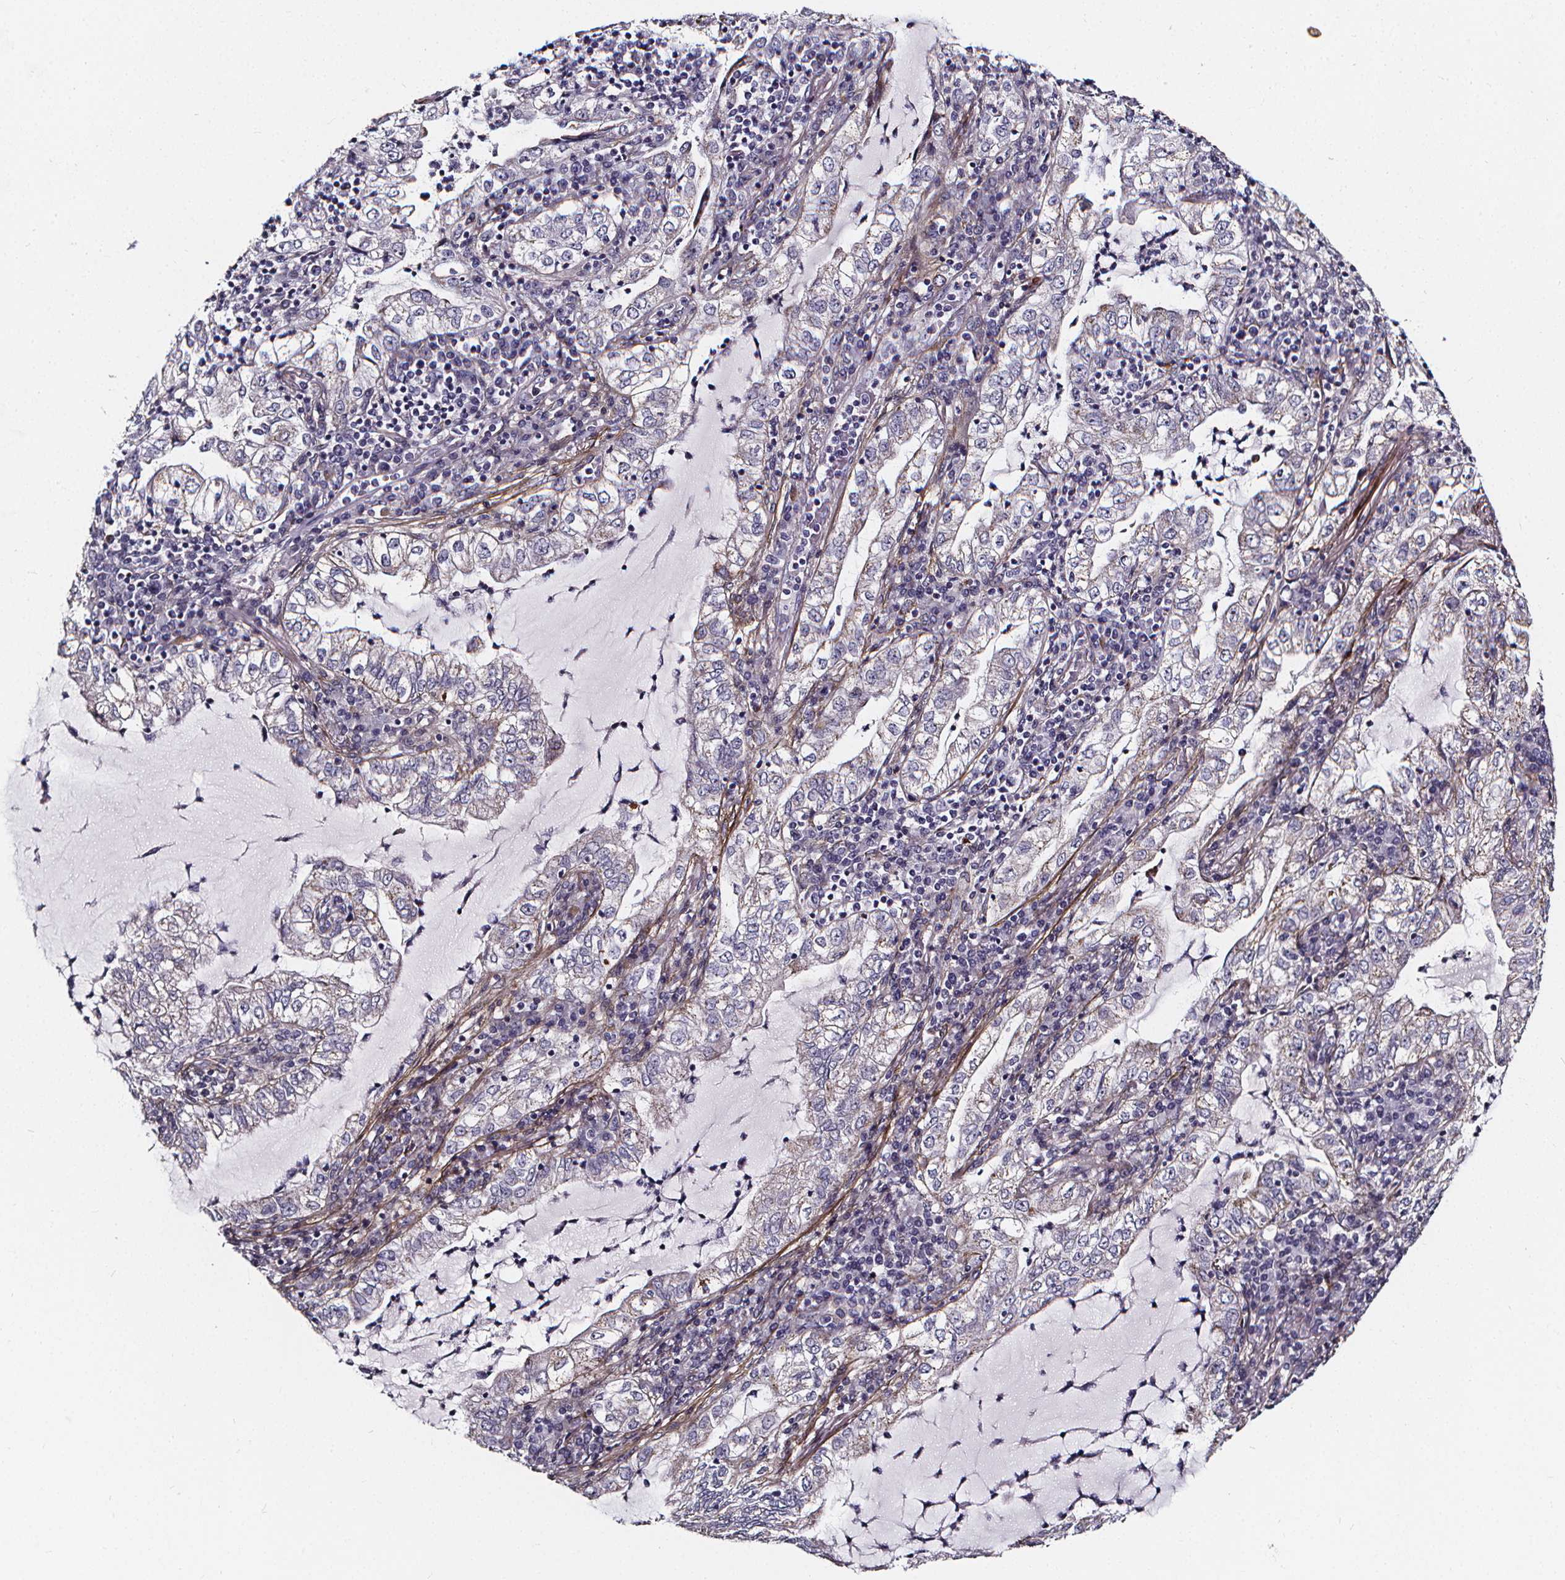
{"staining": {"intensity": "negative", "quantity": "none", "location": "none"}, "tissue": "lung cancer", "cell_type": "Tumor cells", "image_type": "cancer", "snomed": [{"axis": "morphology", "description": "Adenocarcinoma, NOS"}, {"axis": "topography", "description": "Lung"}], "caption": "An IHC micrograph of lung cancer is shown. There is no staining in tumor cells of lung cancer.", "gene": "AEBP1", "patient": {"sex": "female", "age": 73}}